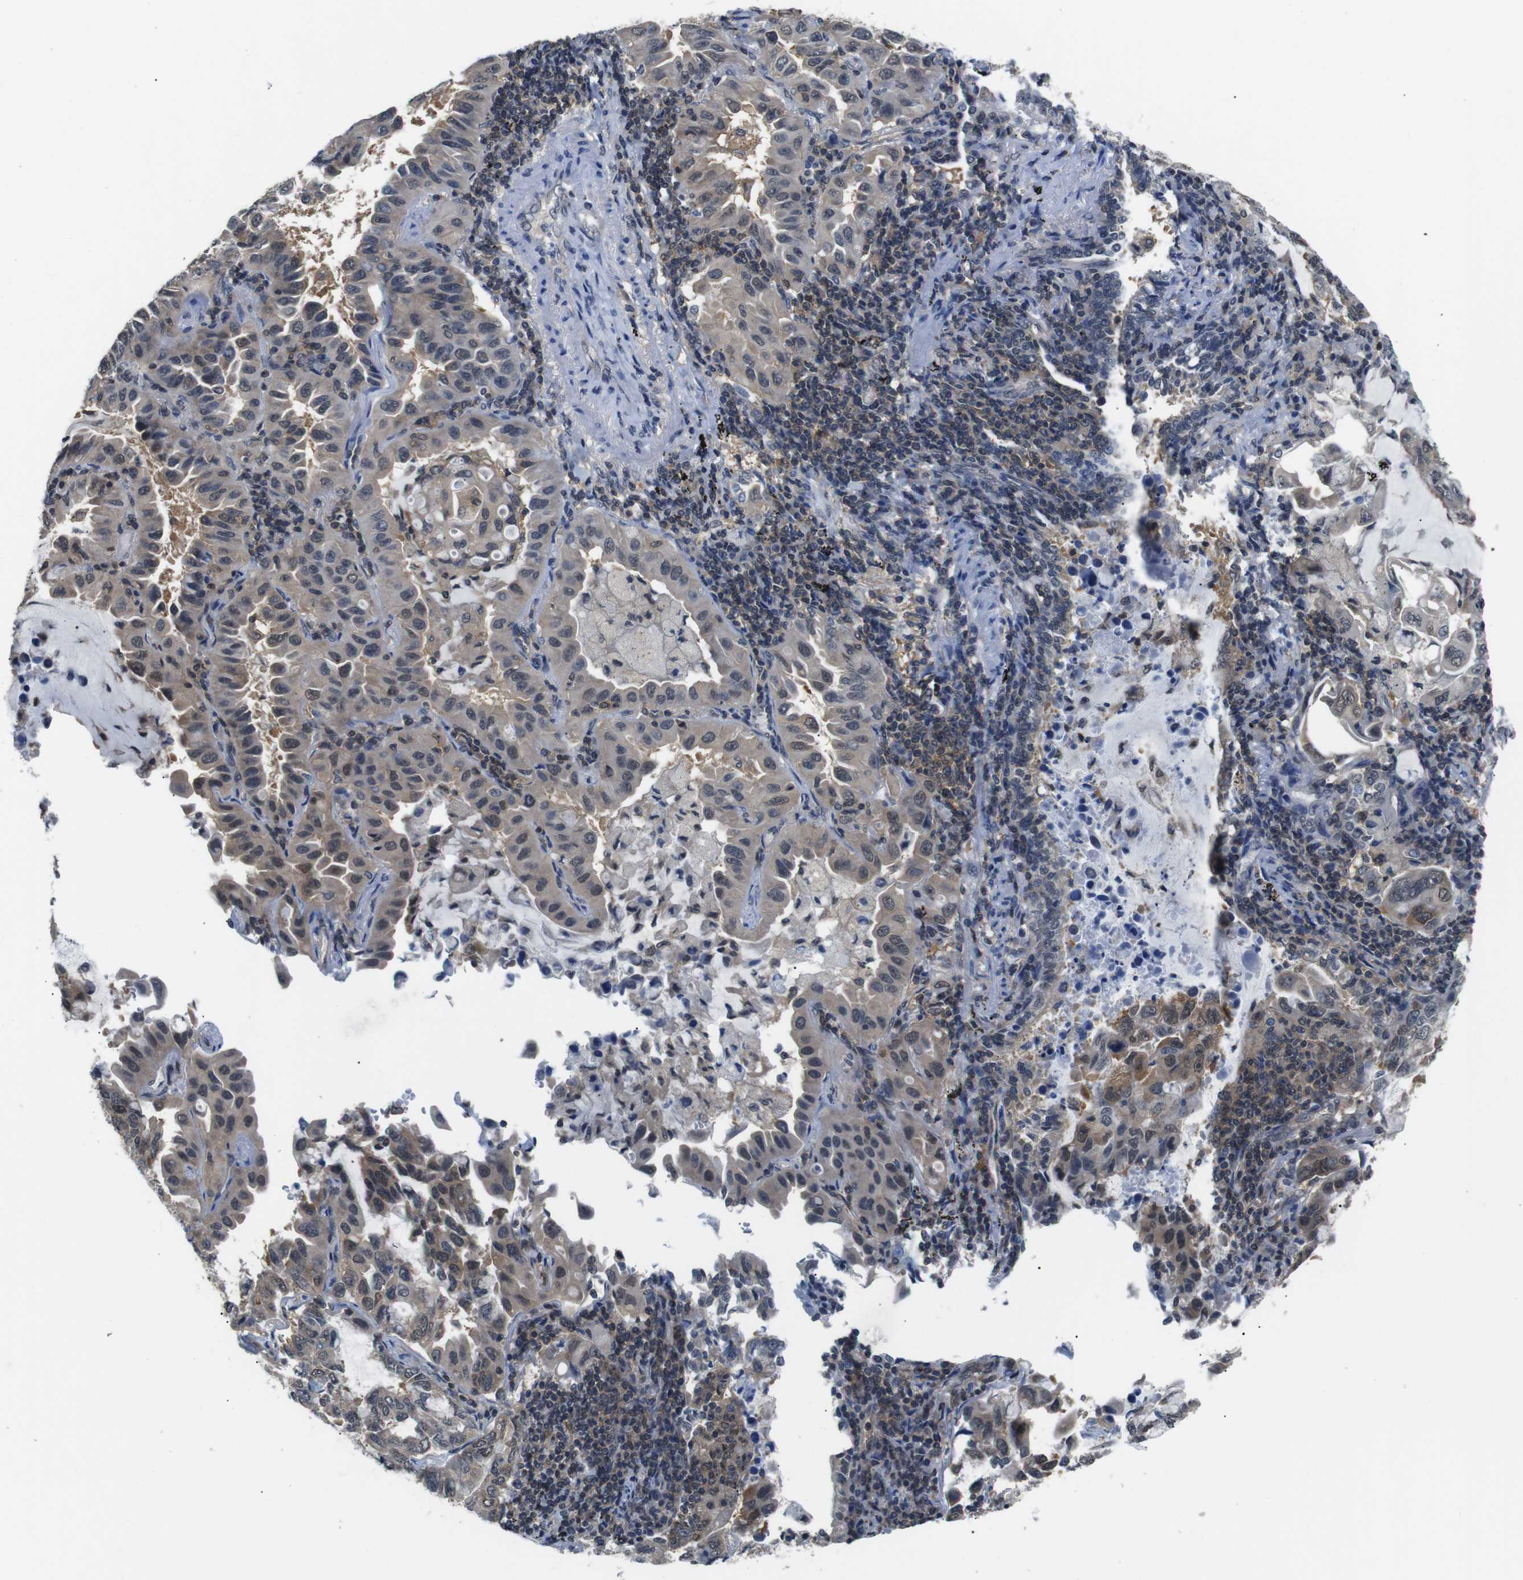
{"staining": {"intensity": "weak", "quantity": "25%-75%", "location": "cytoplasmic/membranous,nuclear"}, "tissue": "lung cancer", "cell_type": "Tumor cells", "image_type": "cancer", "snomed": [{"axis": "morphology", "description": "Adenocarcinoma, NOS"}, {"axis": "topography", "description": "Lung"}], "caption": "Adenocarcinoma (lung) stained with DAB IHC shows low levels of weak cytoplasmic/membranous and nuclear staining in approximately 25%-75% of tumor cells.", "gene": "UBXN1", "patient": {"sex": "male", "age": 64}}